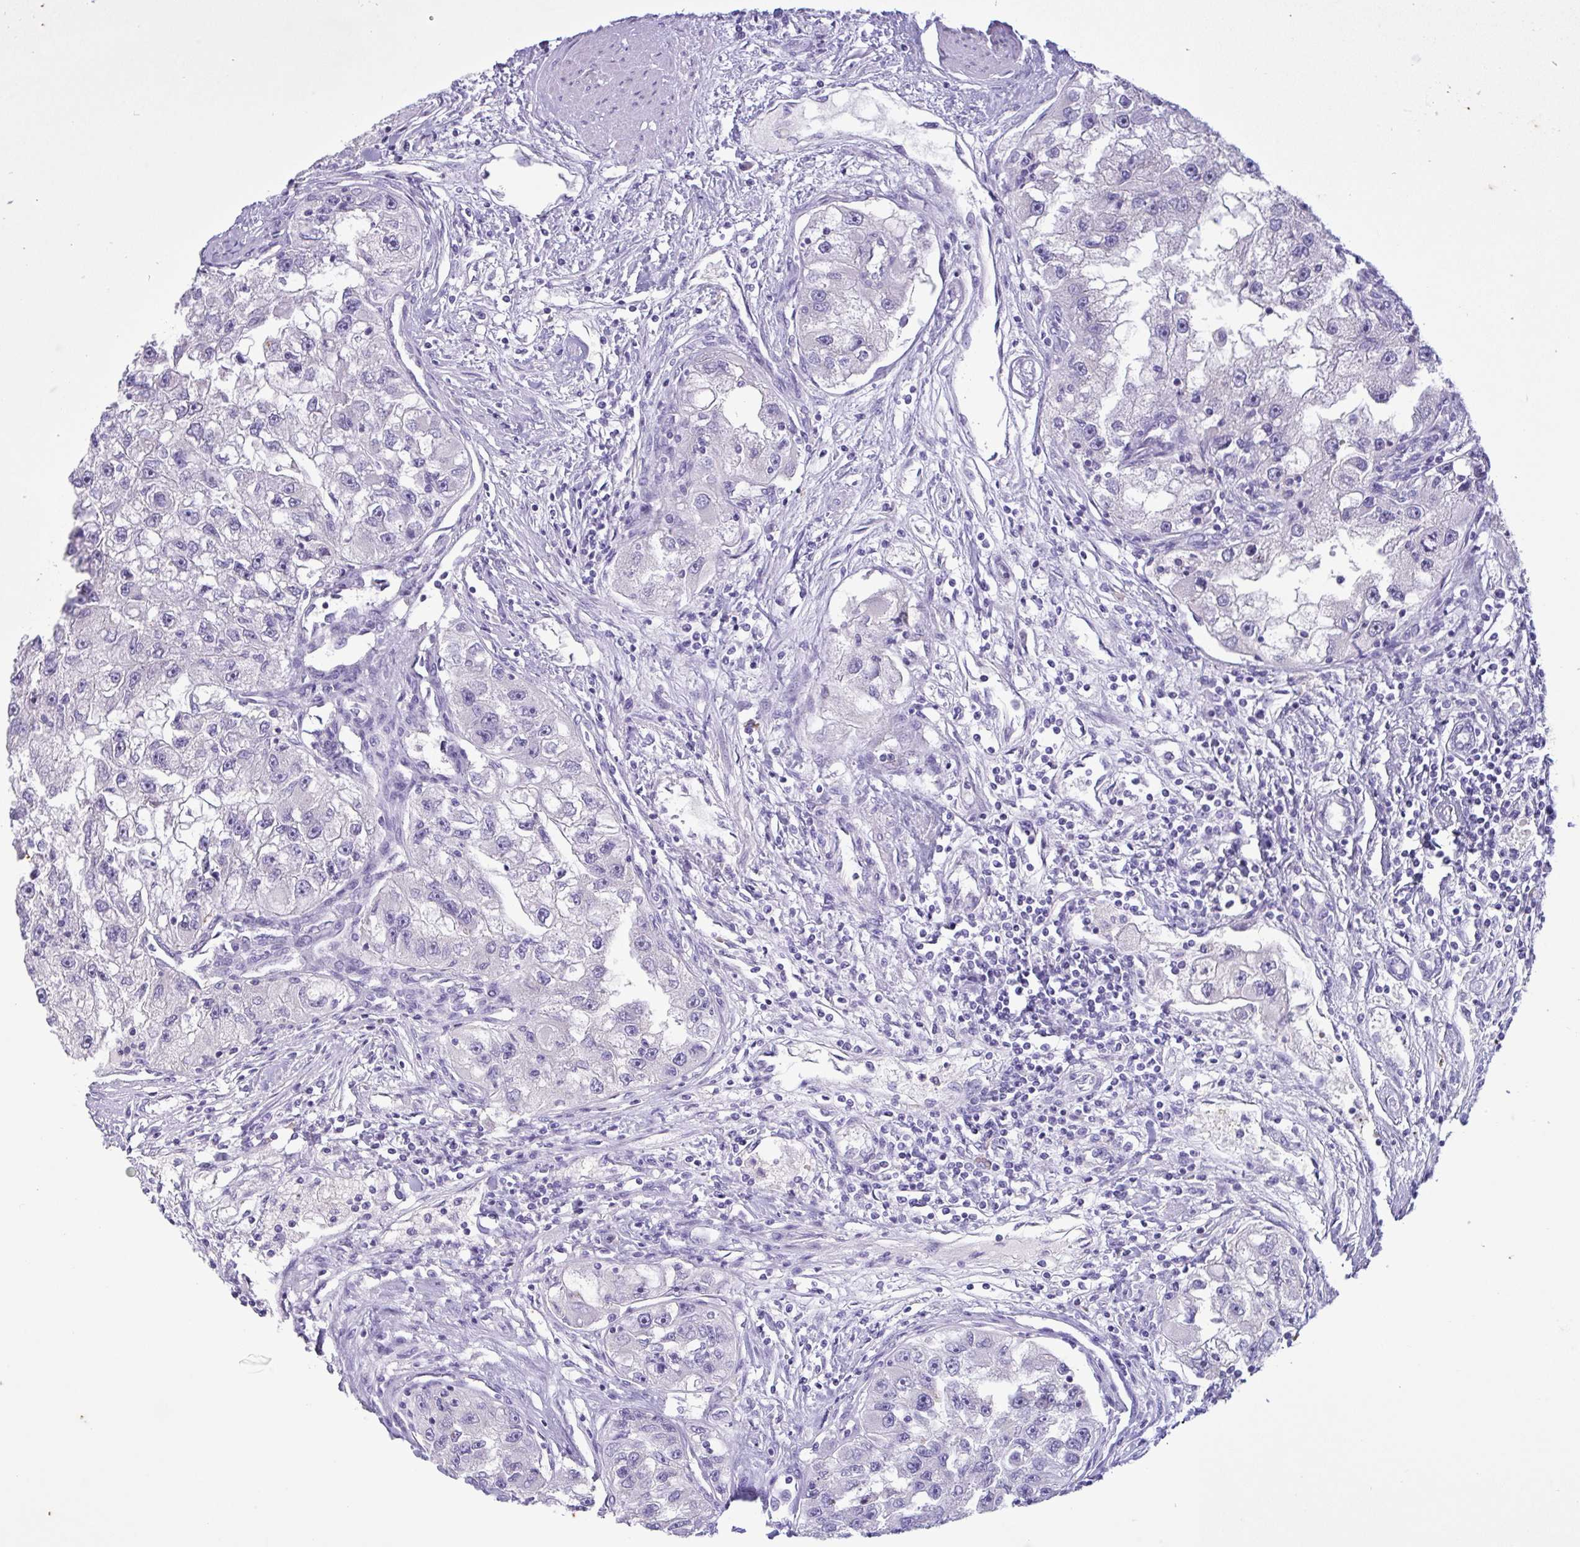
{"staining": {"intensity": "negative", "quantity": "none", "location": "none"}, "tissue": "renal cancer", "cell_type": "Tumor cells", "image_type": "cancer", "snomed": [{"axis": "morphology", "description": "Adenocarcinoma, NOS"}, {"axis": "topography", "description": "Kidney"}], "caption": "An image of human renal cancer (adenocarcinoma) is negative for staining in tumor cells.", "gene": "SLC66A1", "patient": {"sex": "male", "age": 63}}